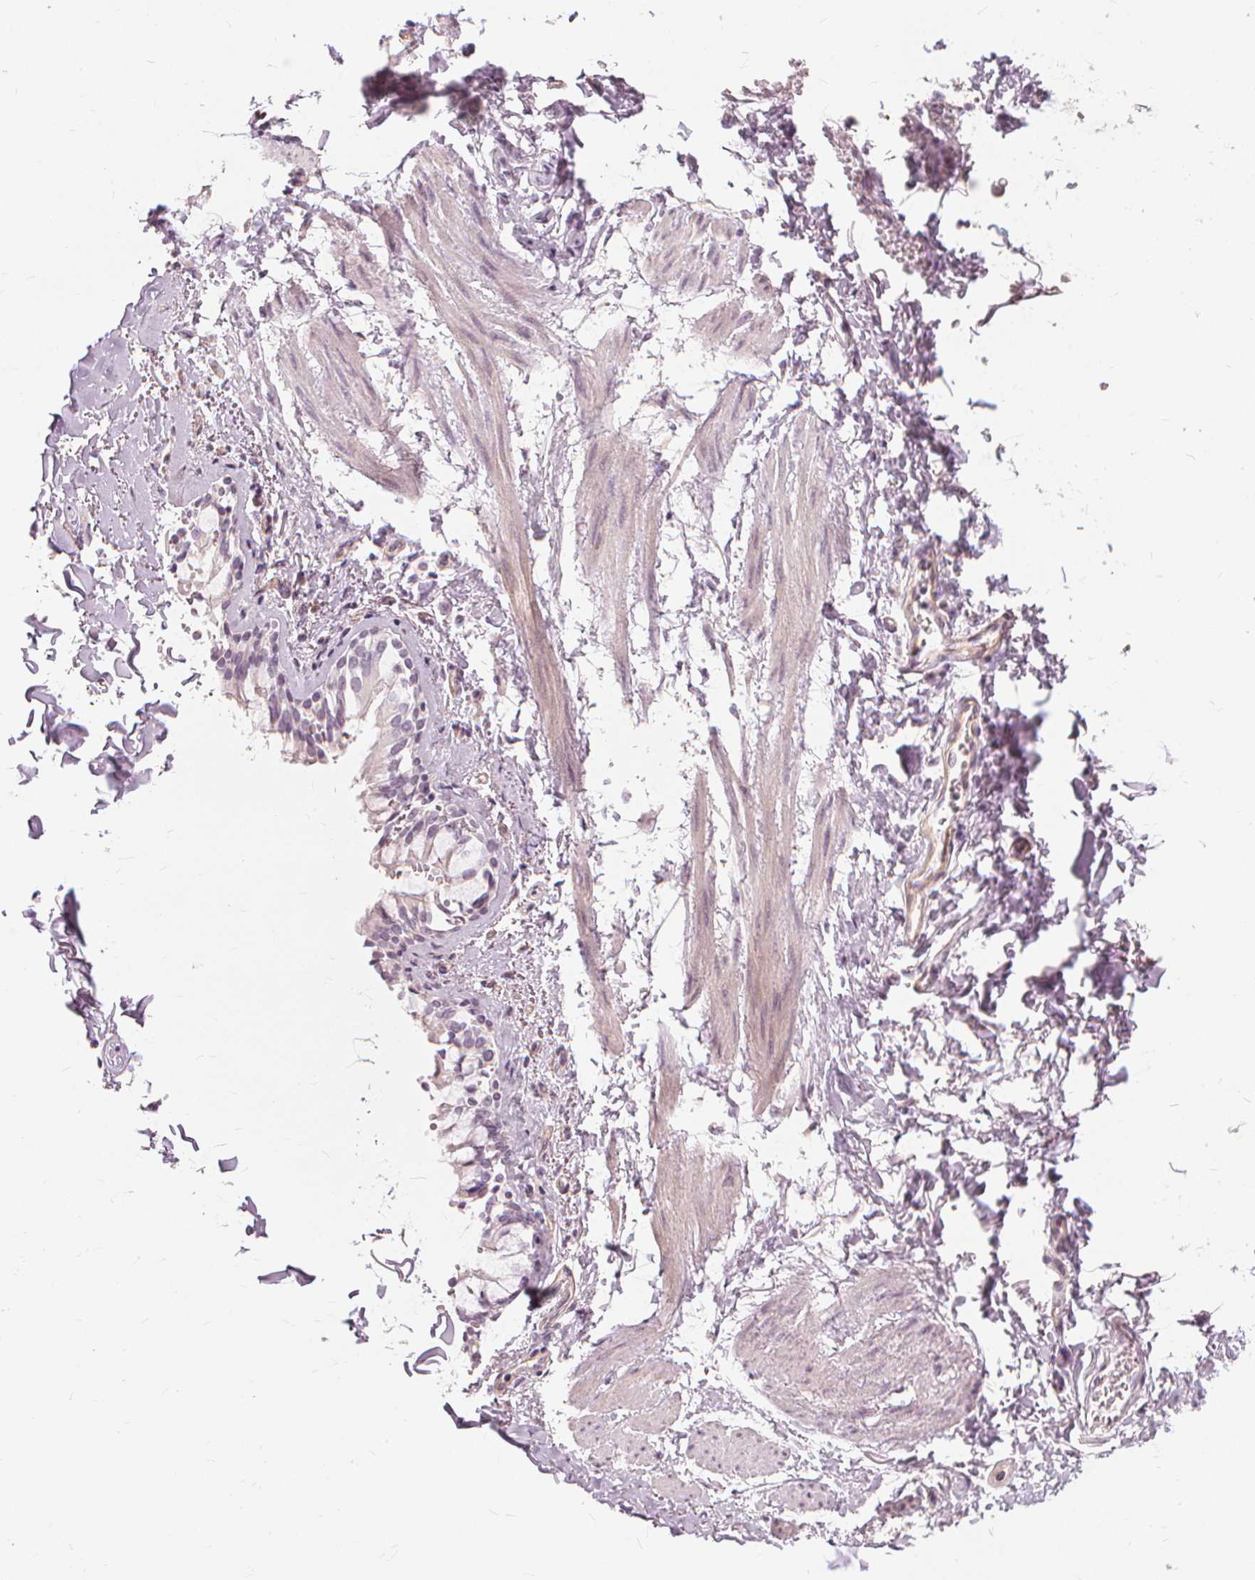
{"staining": {"intensity": "negative", "quantity": "none", "location": "none"}, "tissue": "soft tissue", "cell_type": "Chondrocytes", "image_type": "normal", "snomed": [{"axis": "morphology", "description": "Normal tissue, NOS"}, {"axis": "topography", "description": "Cartilage tissue"}, {"axis": "topography", "description": "Bronchus"}, {"axis": "topography", "description": "Peripheral nerve tissue"}], "caption": "DAB (3,3'-diaminobenzidine) immunohistochemical staining of unremarkable human soft tissue shows no significant positivity in chondrocytes.", "gene": "SFTPD", "patient": {"sex": "male", "age": 67}}